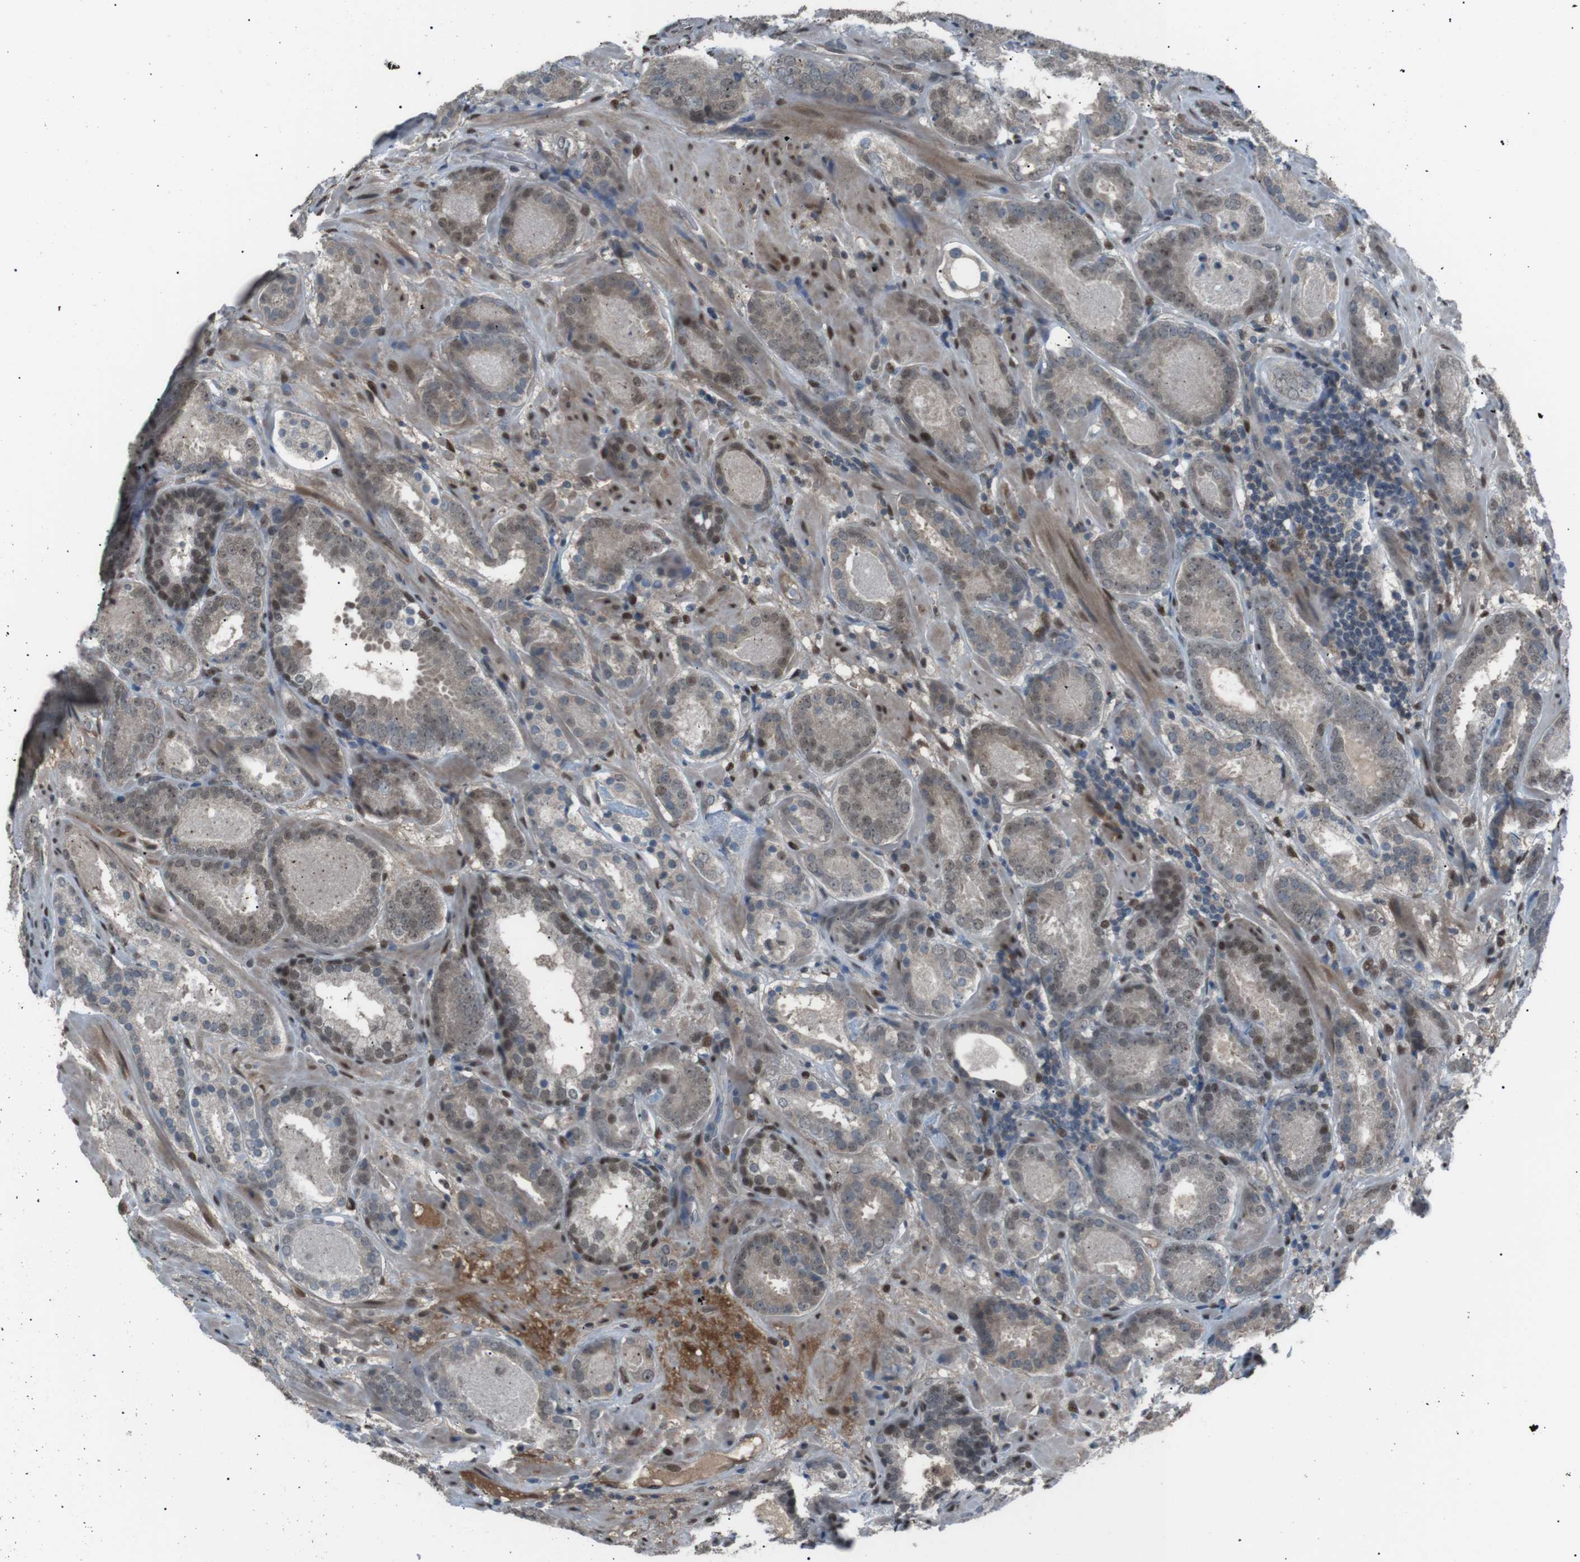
{"staining": {"intensity": "weak", "quantity": ">75%", "location": "nuclear"}, "tissue": "prostate cancer", "cell_type": "Tumor cells", "image_type": "cancer", "snomed": [{"axis": "morphology", "description": "Adenocarcinoma, Low grade"}, {"axis": "topography", "description": "Prostate"}], "caption": "Immunohistochemical staining of human prostate cancer exhibits low levels of weak nuclear positivity in about >75% of tumor cells. The protein of interest is stained brown, and the nuclei are stained in blue (DAB IHC with brightfield microscopy, high magnification).", "gene": "SRPK2", "patient": {"sex": "male", "age": 69}}